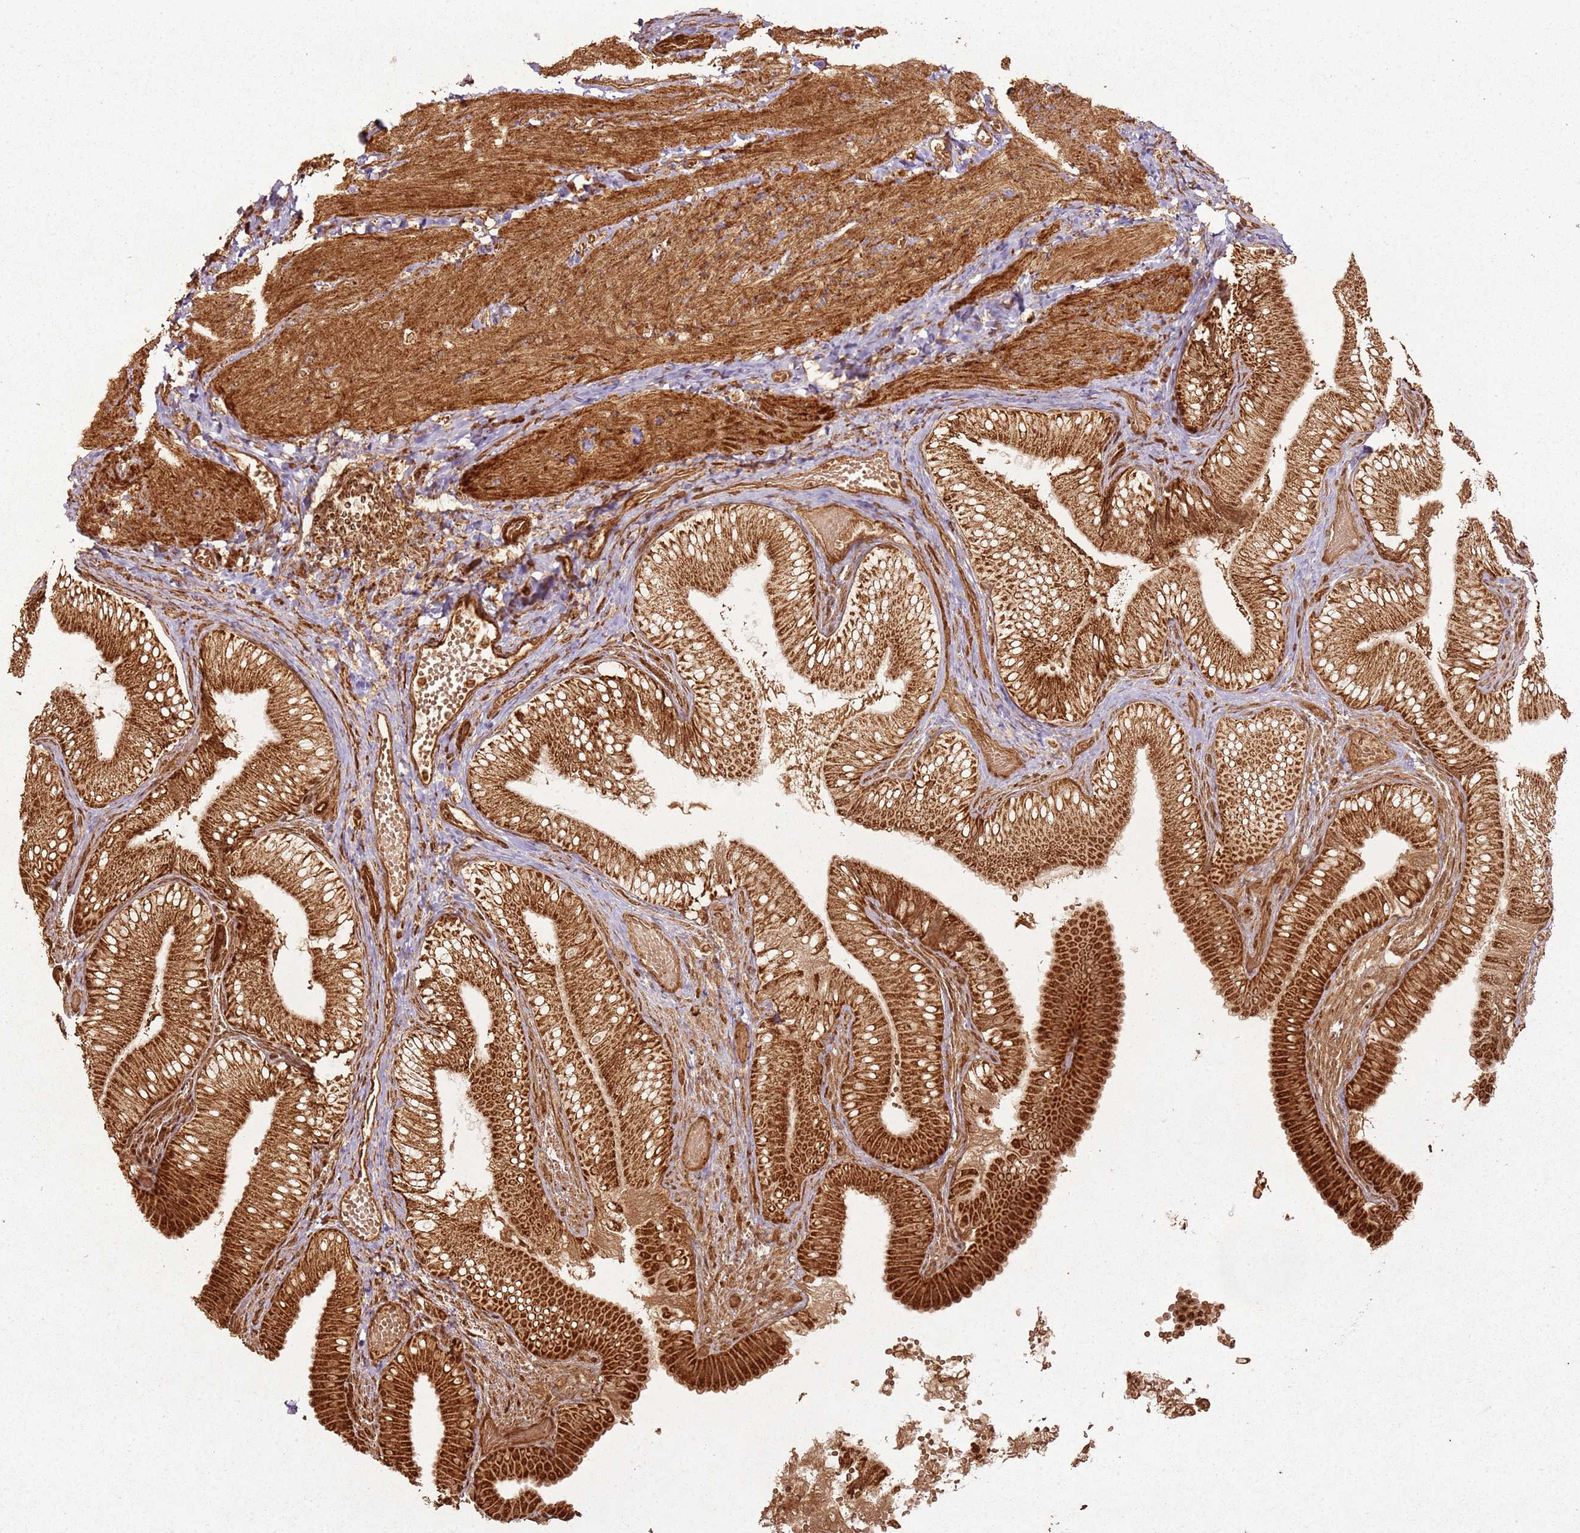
{"staining": {"intensity": "strong", "quantity": ">75%", "location": "cytoplasmic/membranous"}, "tissue": "gallbladder", "cell_type": "Glandular cells", "image_type": "normal", "snomed": [{"axis": "morphology", "description": "Normal tissue, NOS"}, {"axis": "topography", "description": "Gallbladder"}], "caption": "Human gallbladder stained for a protein (brown) exhibits strong cytoplasmic/membranous positive staining in about >75% of glandular cells.", "gene": "MRPS6", "patient": {"sex": "female", "age": 30}}